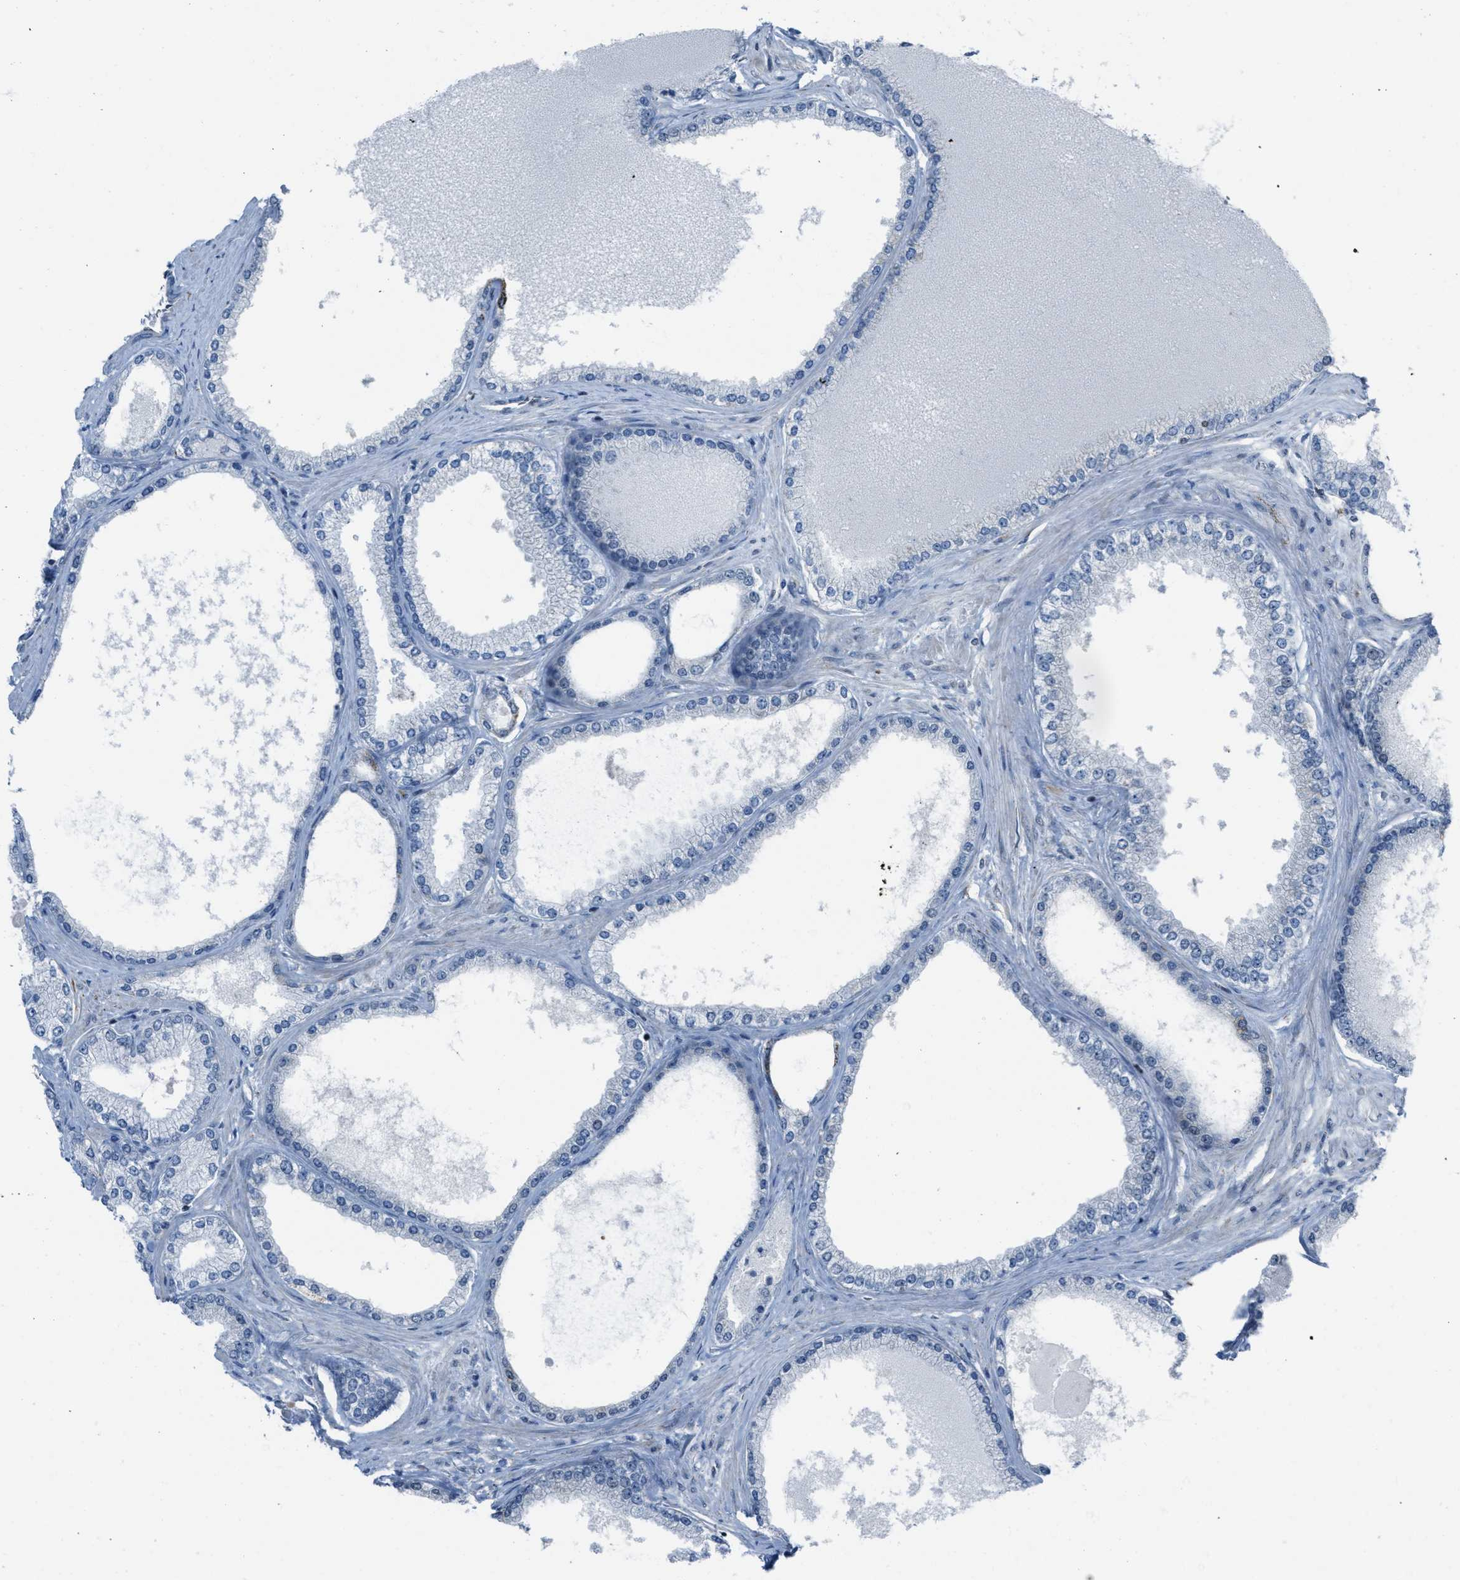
{"staining": {"intensity": "moderate", "quantity": "<25%", "location": "cytoplasmic/membranous"}, "tissue": "prostate cancer", "cell_type": "Tumor cells", "image_type": "cancer", "snomed": [{"axis": "morphology", "description": "Adenocarcinoma, High grade"}, {"axis": "topography", "description": "Prostate"}], "caption": "The histopathology image demonstrates a brown stain indicating the presence of a protein in the cytoplasmic/membranous of tumor cells in prostate cancer.", "gene": "SLFN5", "patient": {"sex": "male", "age": 61}}